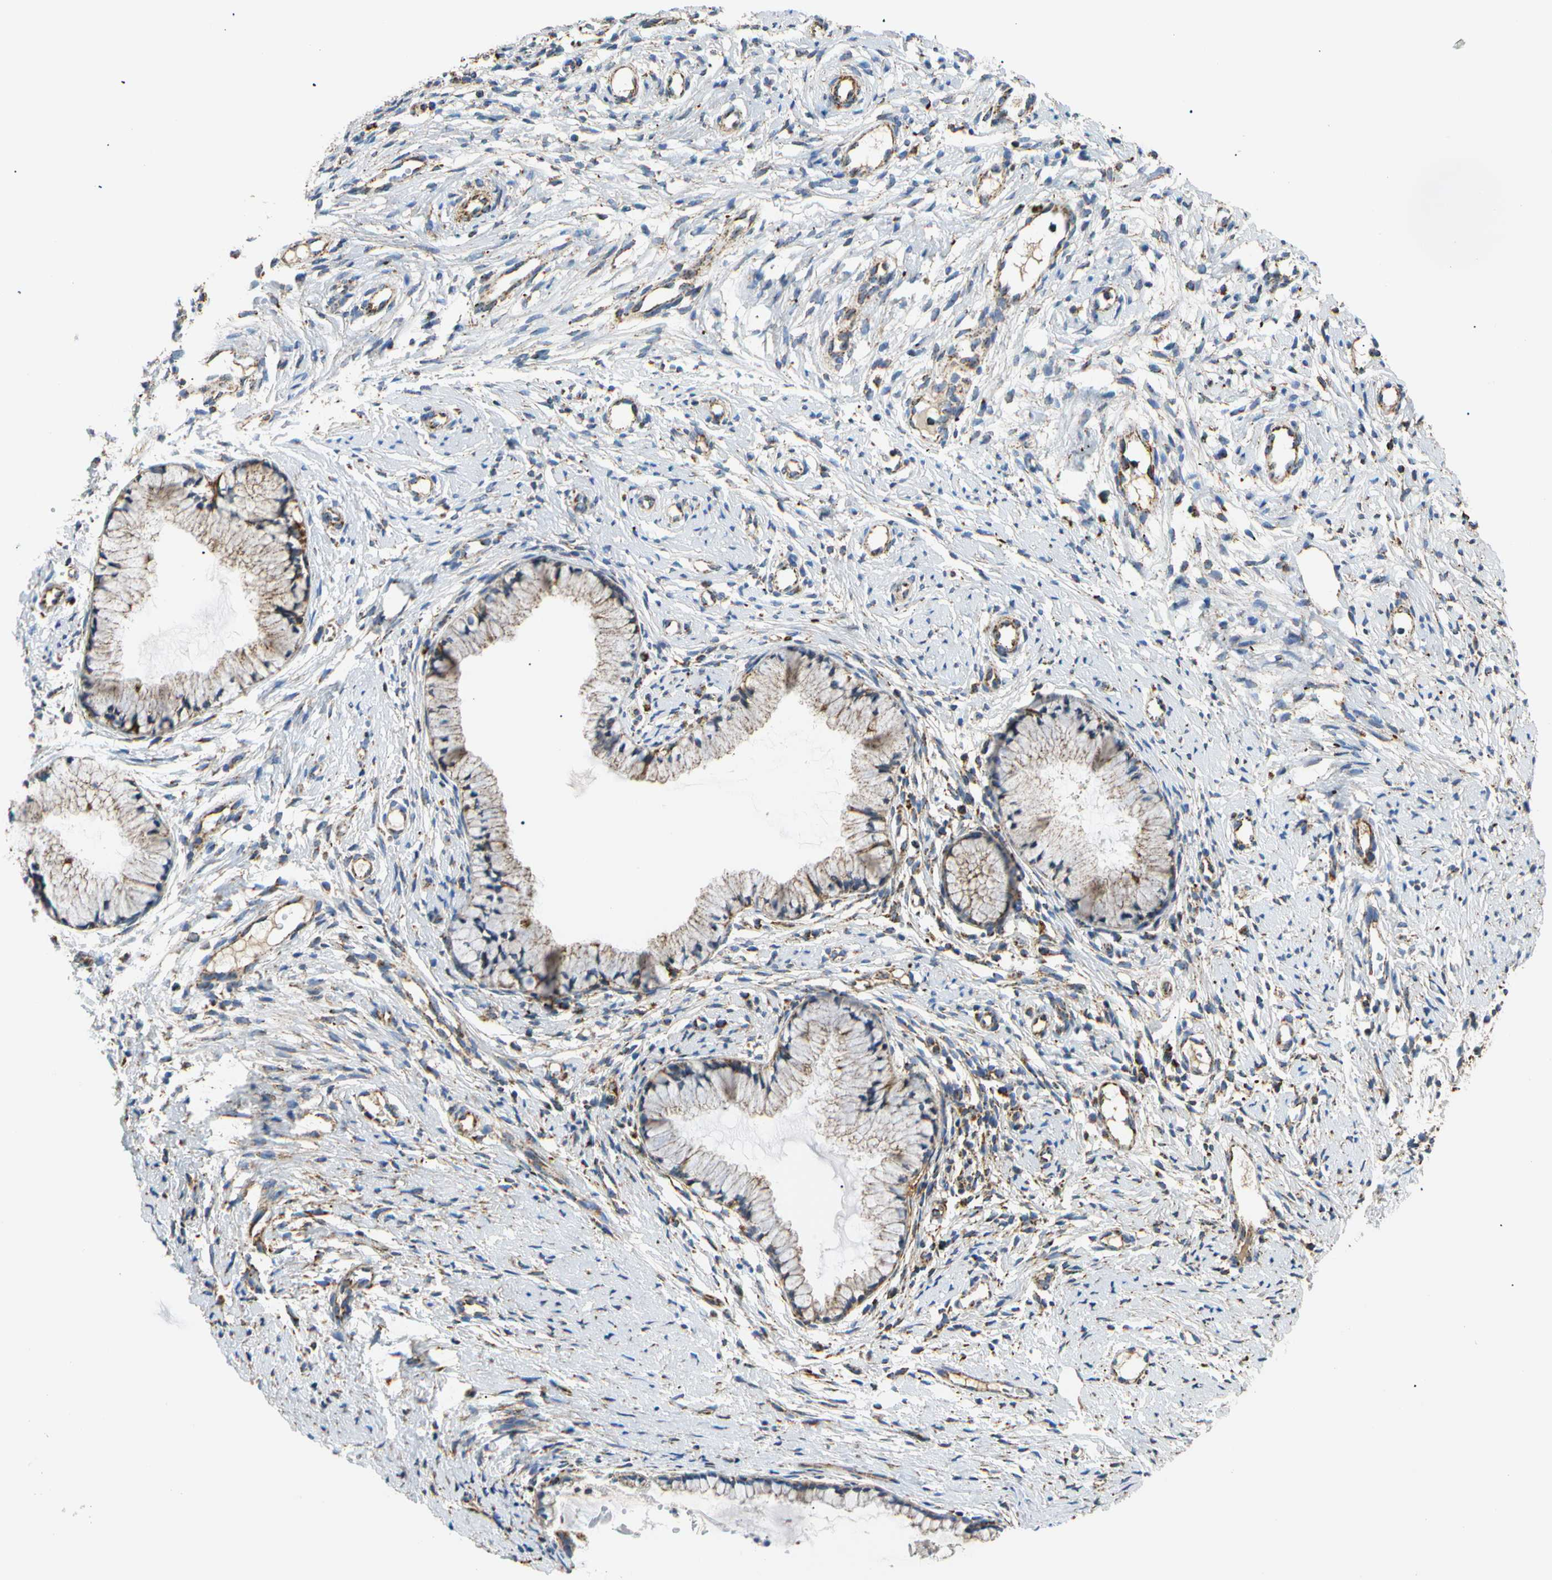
{"staining": {"intensity": "weak", "quantity": "25%-75%", "location": "cytoplasmic/membranous"}, "tissue": "cervix", "cell_type": "Glandular cells", "image_type": "normal", "snomed": [{"axis": "morphology", "description": "Normal tissue, NOS"}, {"axis": "topography", "description": "Cervix"}], "caption": "A high-resolution histopathology image shows immunohistochemistry staining of benign cervix, which exhibits weak cytoplasmic/membranous positivity in approximately 25%-75% of glandular cells. The staining was performed using DAB, with brown indicating positive protein expression. Nuclei are stained blue with hematoxylin.", "gene": "ACAT1", "patient": {"sex": "female", "age": 82}}